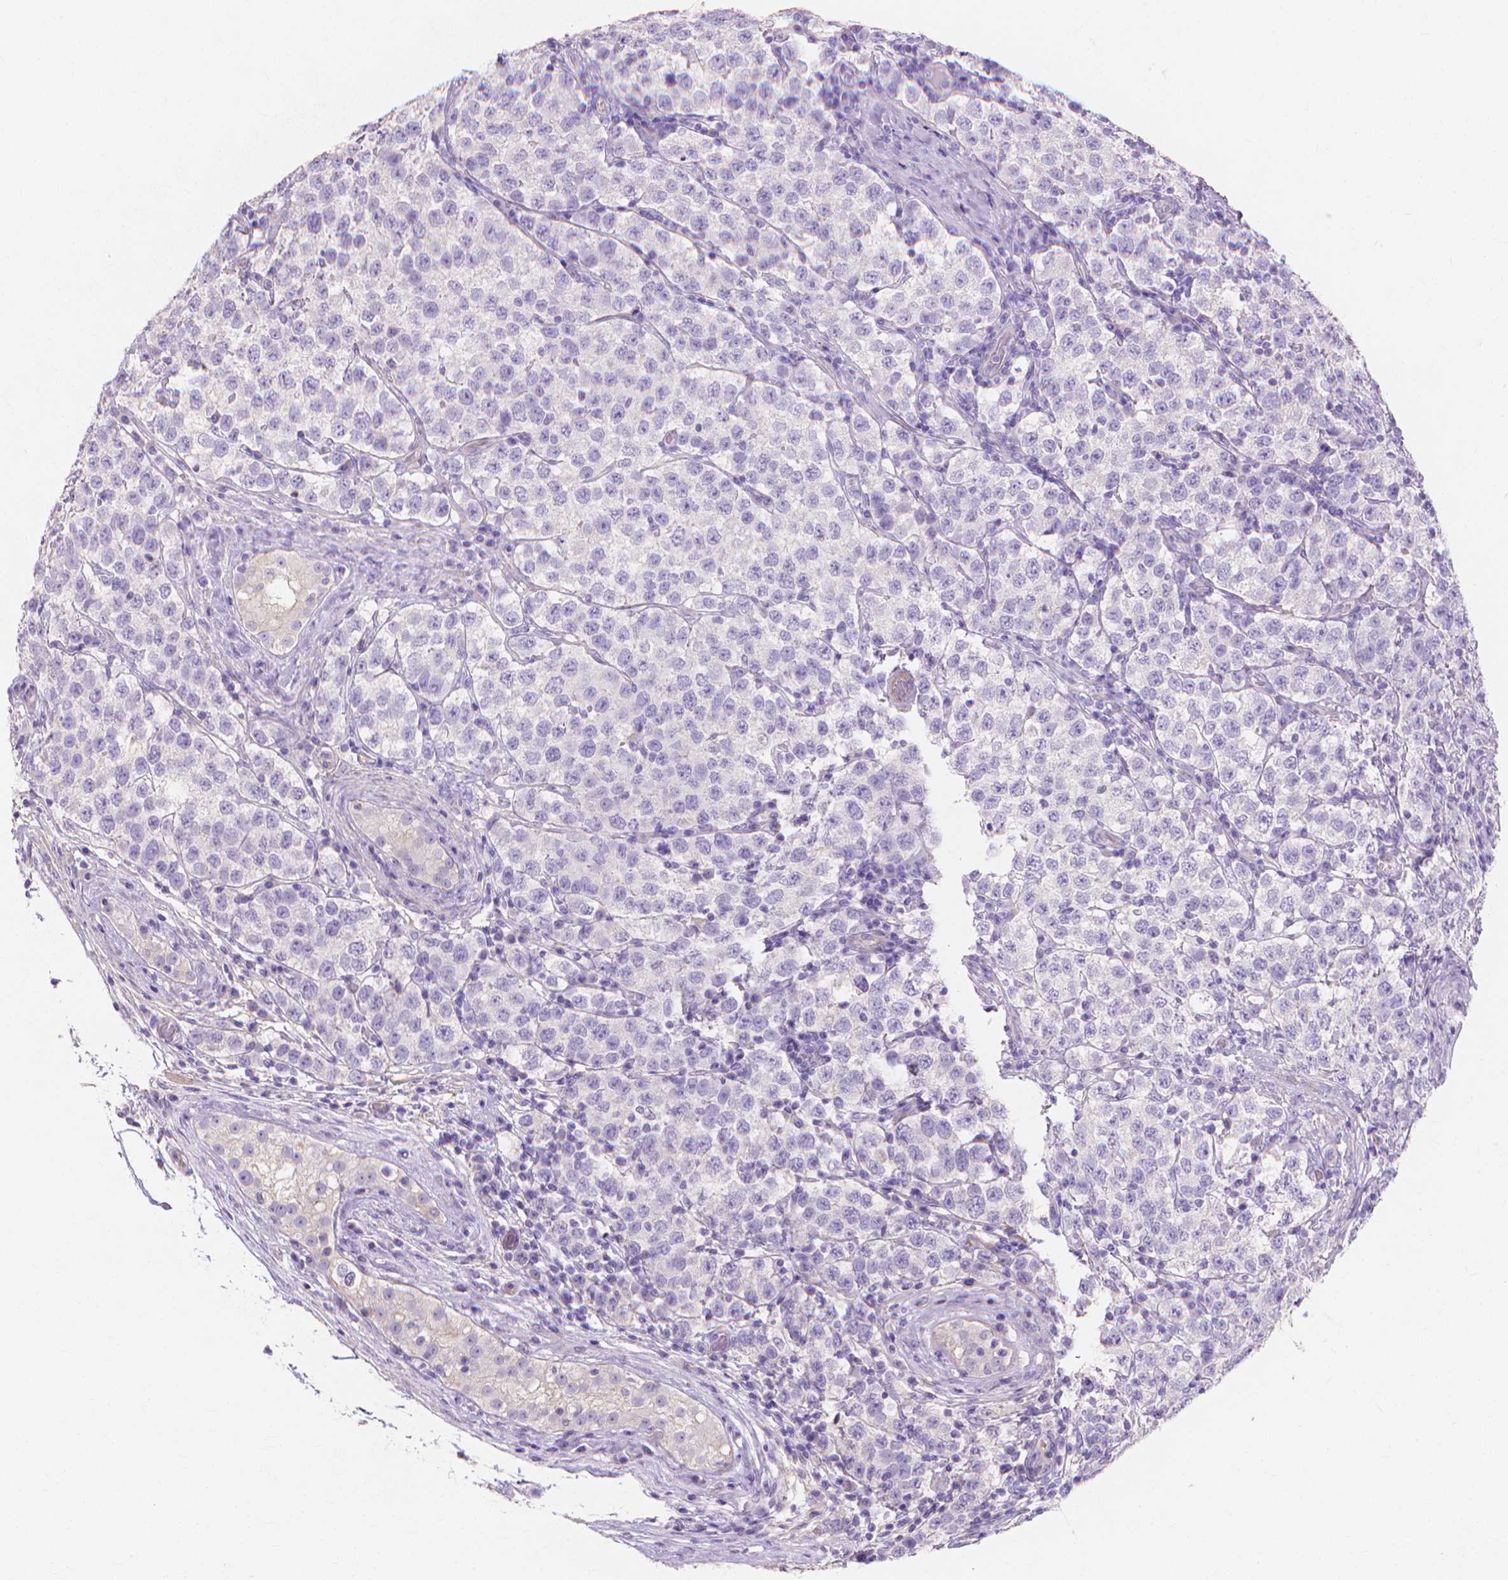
{"staining": {"intensity": "negative", "quantity": "none", "location": "none"}, "tissue": "testis cancer", "cell_type": "Tumor cells", "image_type": "cancer", "snomed": [{"axis": "morphology", "description": "Seminoma, NOS"}, {"axis": "topography", "description": "Testis"}], "caption": "An IHC image of testis cancer (seminoma) is shown. There is no staining in tumor cells of testis cancer (seminoma).", "gene": "MBLAC1", "patient": {"sex": "male", "age": 34}}